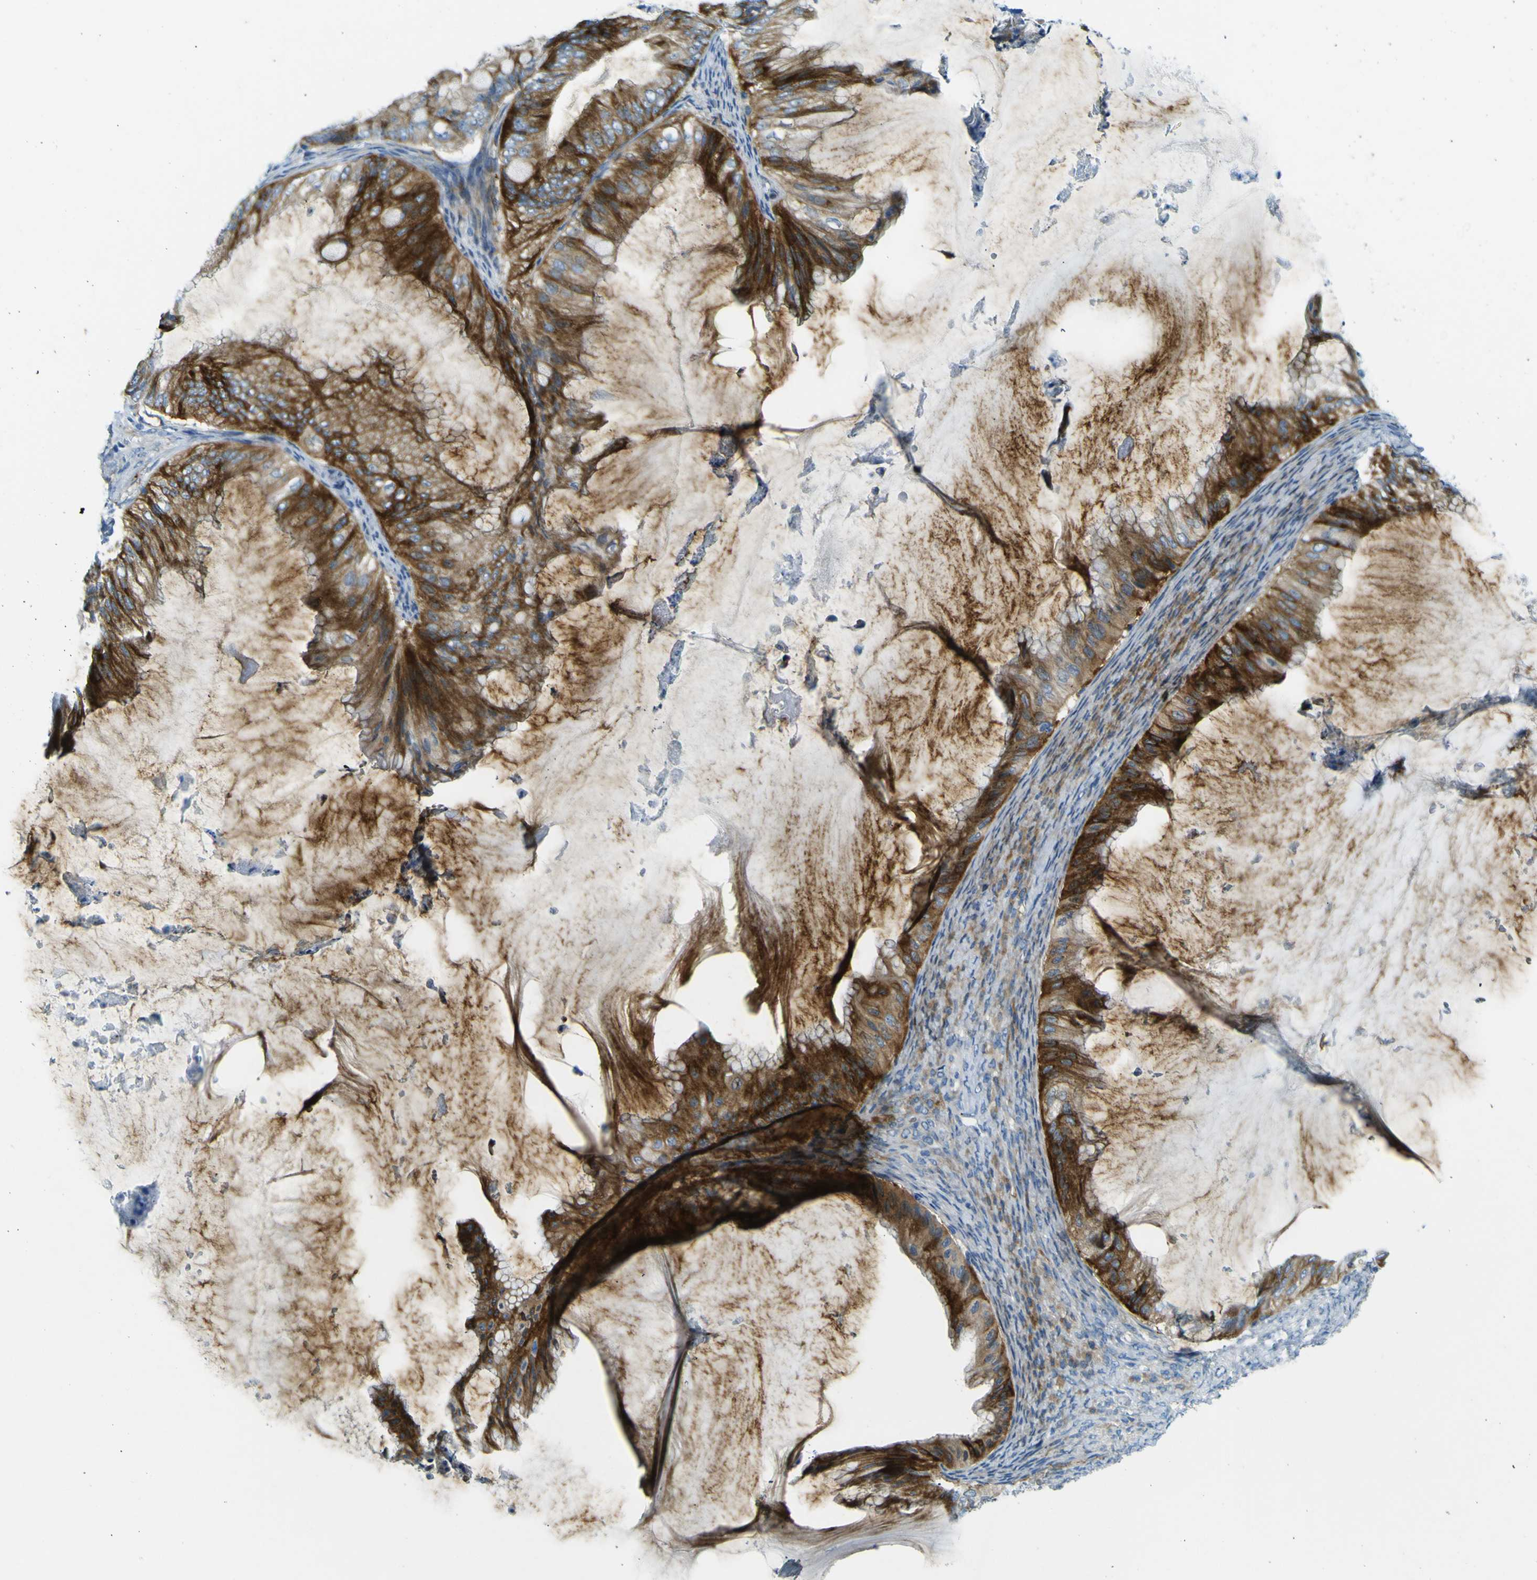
{"staining": {"intensity": "strong", "quantity": ">75%", "location": "cytoplasmic/membranous"}, "tissue": "ovarian cancer", "cell_type": "Tumor cells", "image_type": "cancer", "snomed": [{"axis": "morphology", "description": "Cystadenocarcinoma, mucinous, NOS"}, {"axis": "topography", "description": "Ovary"}], "caption": "Strong cytoplasmic/membranous staining is seen in about >75% of tumor cells in ovarian mucinous cystadenocarcinoma.", "gene": "SORCS1", "patient": {"sex": "female", "age": 61}}